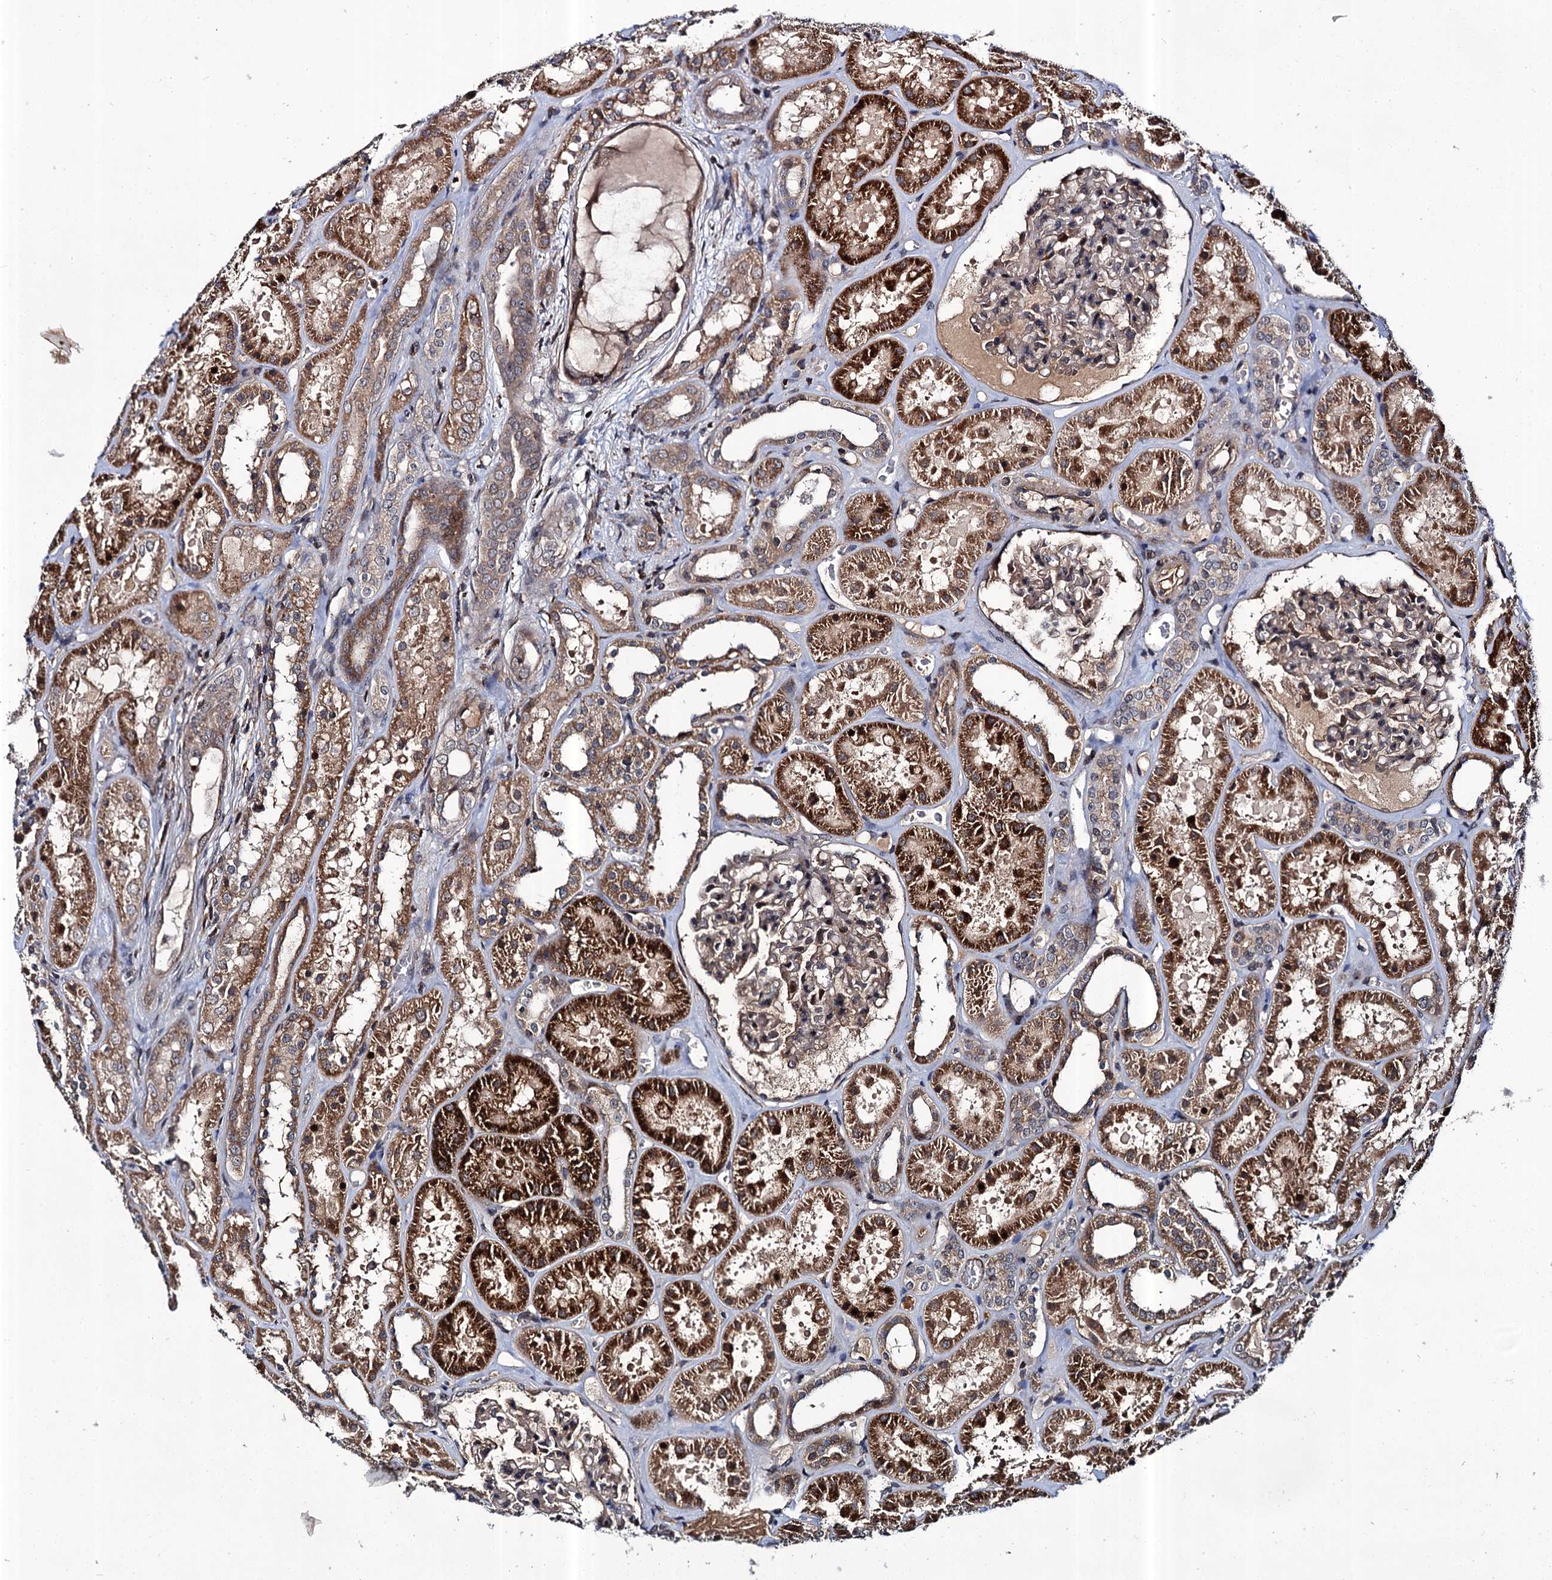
{"staining": {"intensity": "moderate", "quantity": "<25%", "location": "cytoplasmic/membranous,nuclear"}, "tissue": "kidney", "cell_type": "Cells in glomeruli", "image_type": "normal", "snomed": [{"axis": "morphology", "description": "Normal tissue, NOS"}, {"axis": "topography", "description": "Kidney"}], "caption": "Moderate cytoplasmic/membranous,nuclear protein staining is present in about <25% of cells in glomeruli in kidney. The staining was performed using DAB, with brown indicating positive protein expression. Nuclei are stained blue with hematoxylin.", "gene": "ABLIM1", "patient": {"sex": "female", "age": 41}}